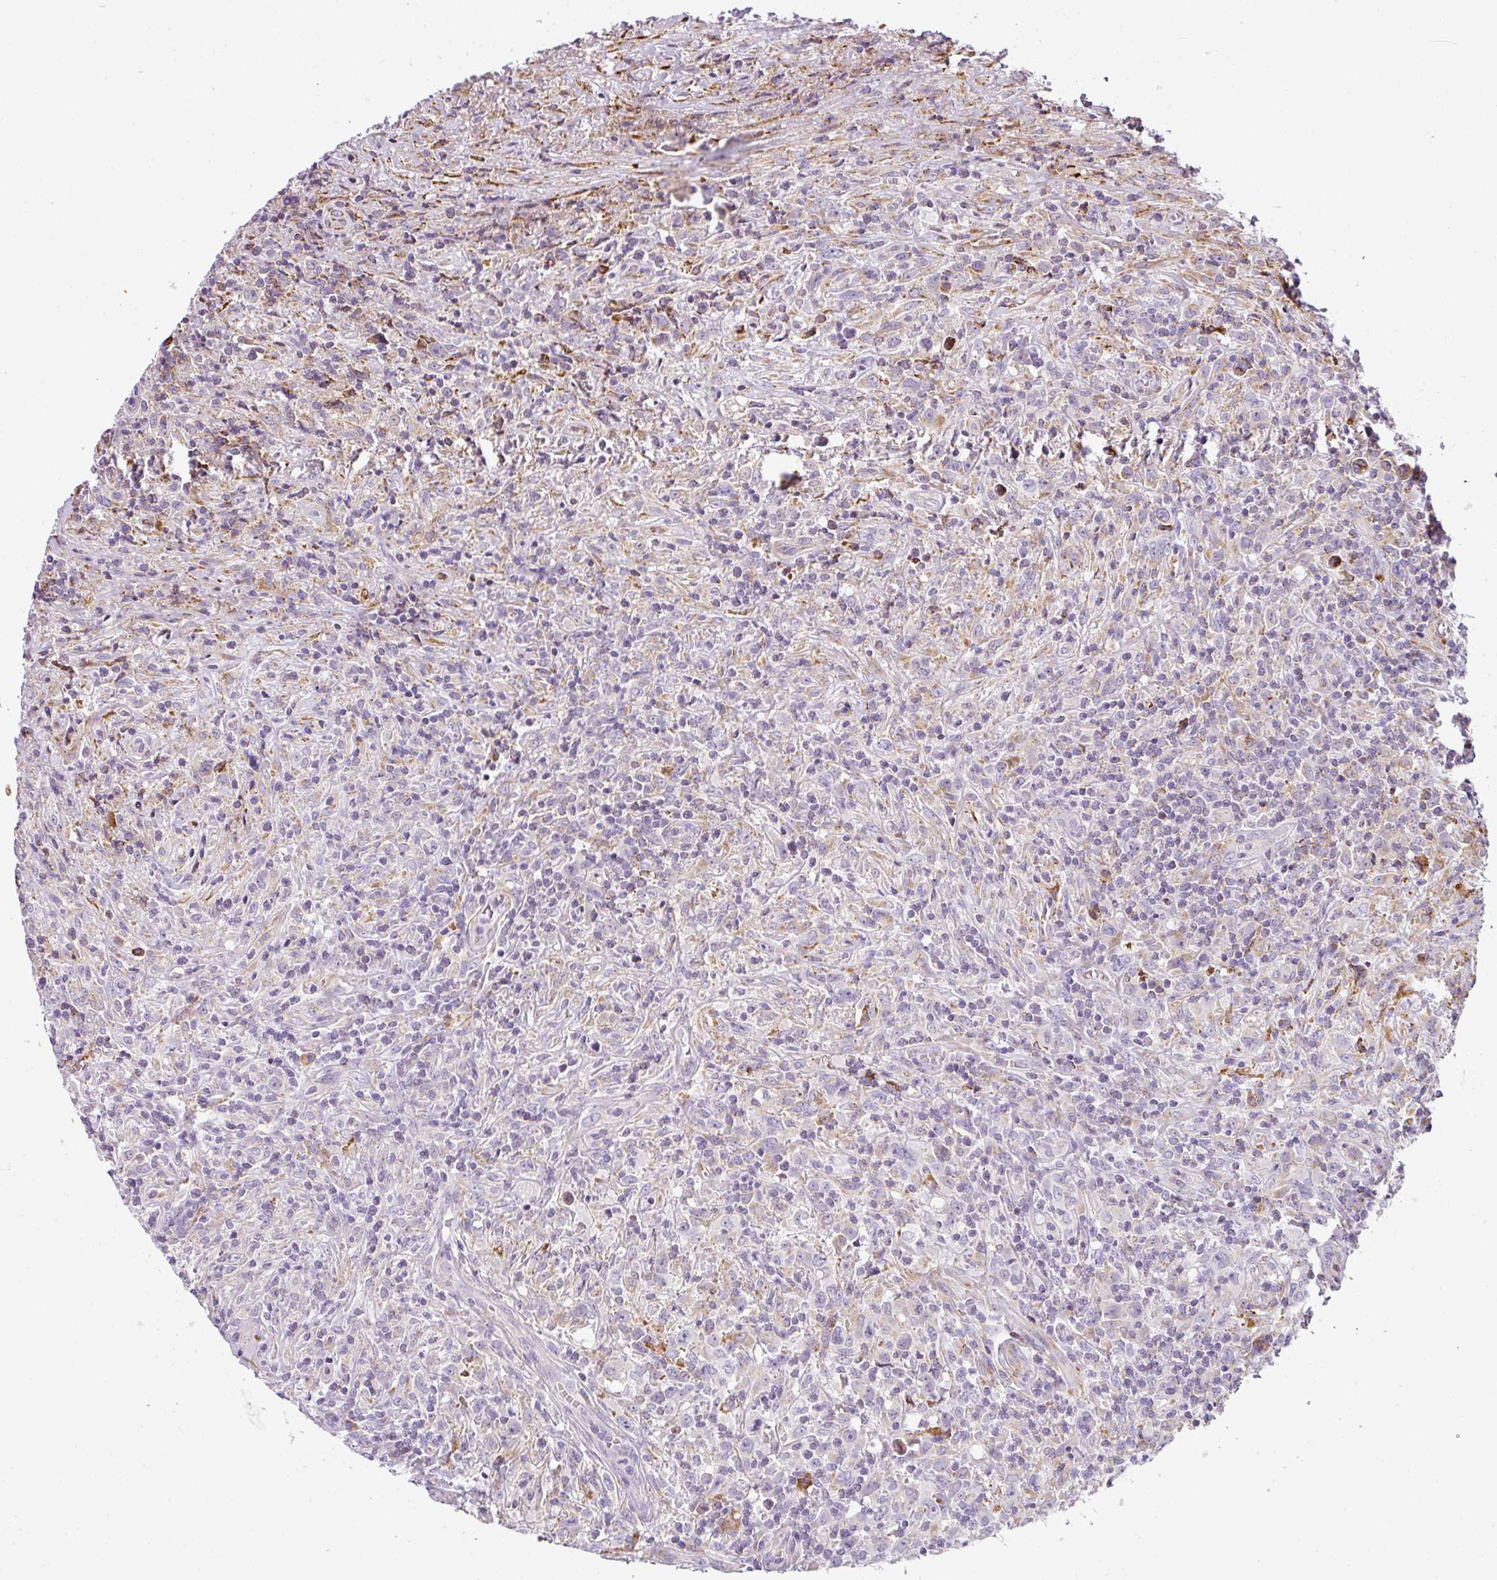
{"staining": {"intensity": "negative", "quantity": "none", "location": "none"}, "tissue": "lymphoma", "cell_type": "Tumor cells", "image_type": "cancer", "snomed": [{"axis": "morphology", "description": "Hodgkin's disease, NOS"}, {"axis": "topography", "description": "Lymph node"}], "caption": "An immunohistochemistry (IHC) histopathology image of lymphoma is shown. There is no staining in tumor cells of lymphoma. The staining is performed using DAB brown chromogen with nuclei counter-stained in using hematoxylin.", "gene": "ANKRD18A", "patient": {"sex": "female", "age": 18}}